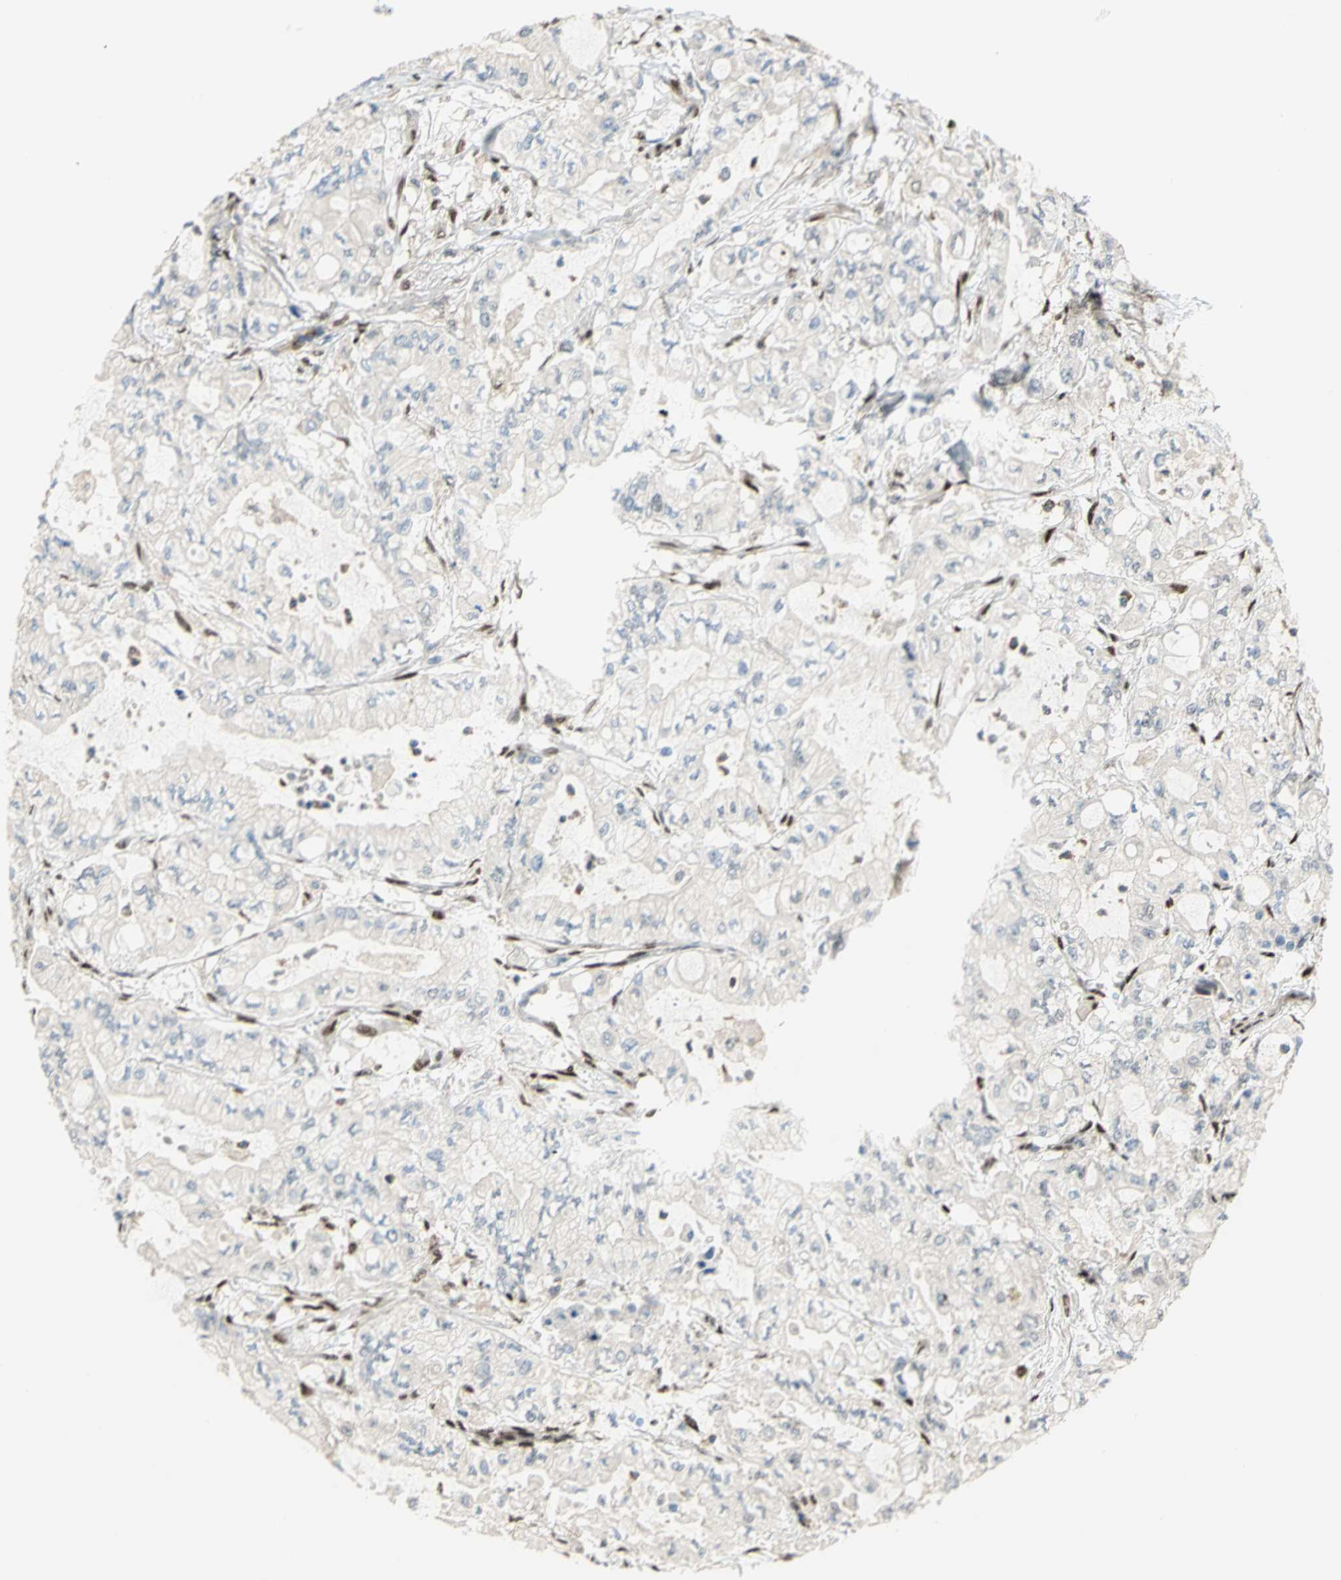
{"staining": {"intensity": "negative", "quantity": "none", "location": "none"}, "tissue": "pancreatic cancer", "cell_type": "Tumor cells", "image_type": "cancer", "snomed": [{"axis": "morphology", "description": "Adenocarcinoma, NOS"}, {"axis": "topography", "description": "Pancreas"}], "caption": "Immunohistochemical staining of pancreatic cancer displays no significant staining in tumor cells.", "gene": "RBFOX2", "patient": {"sex": "male", "age": 79}}